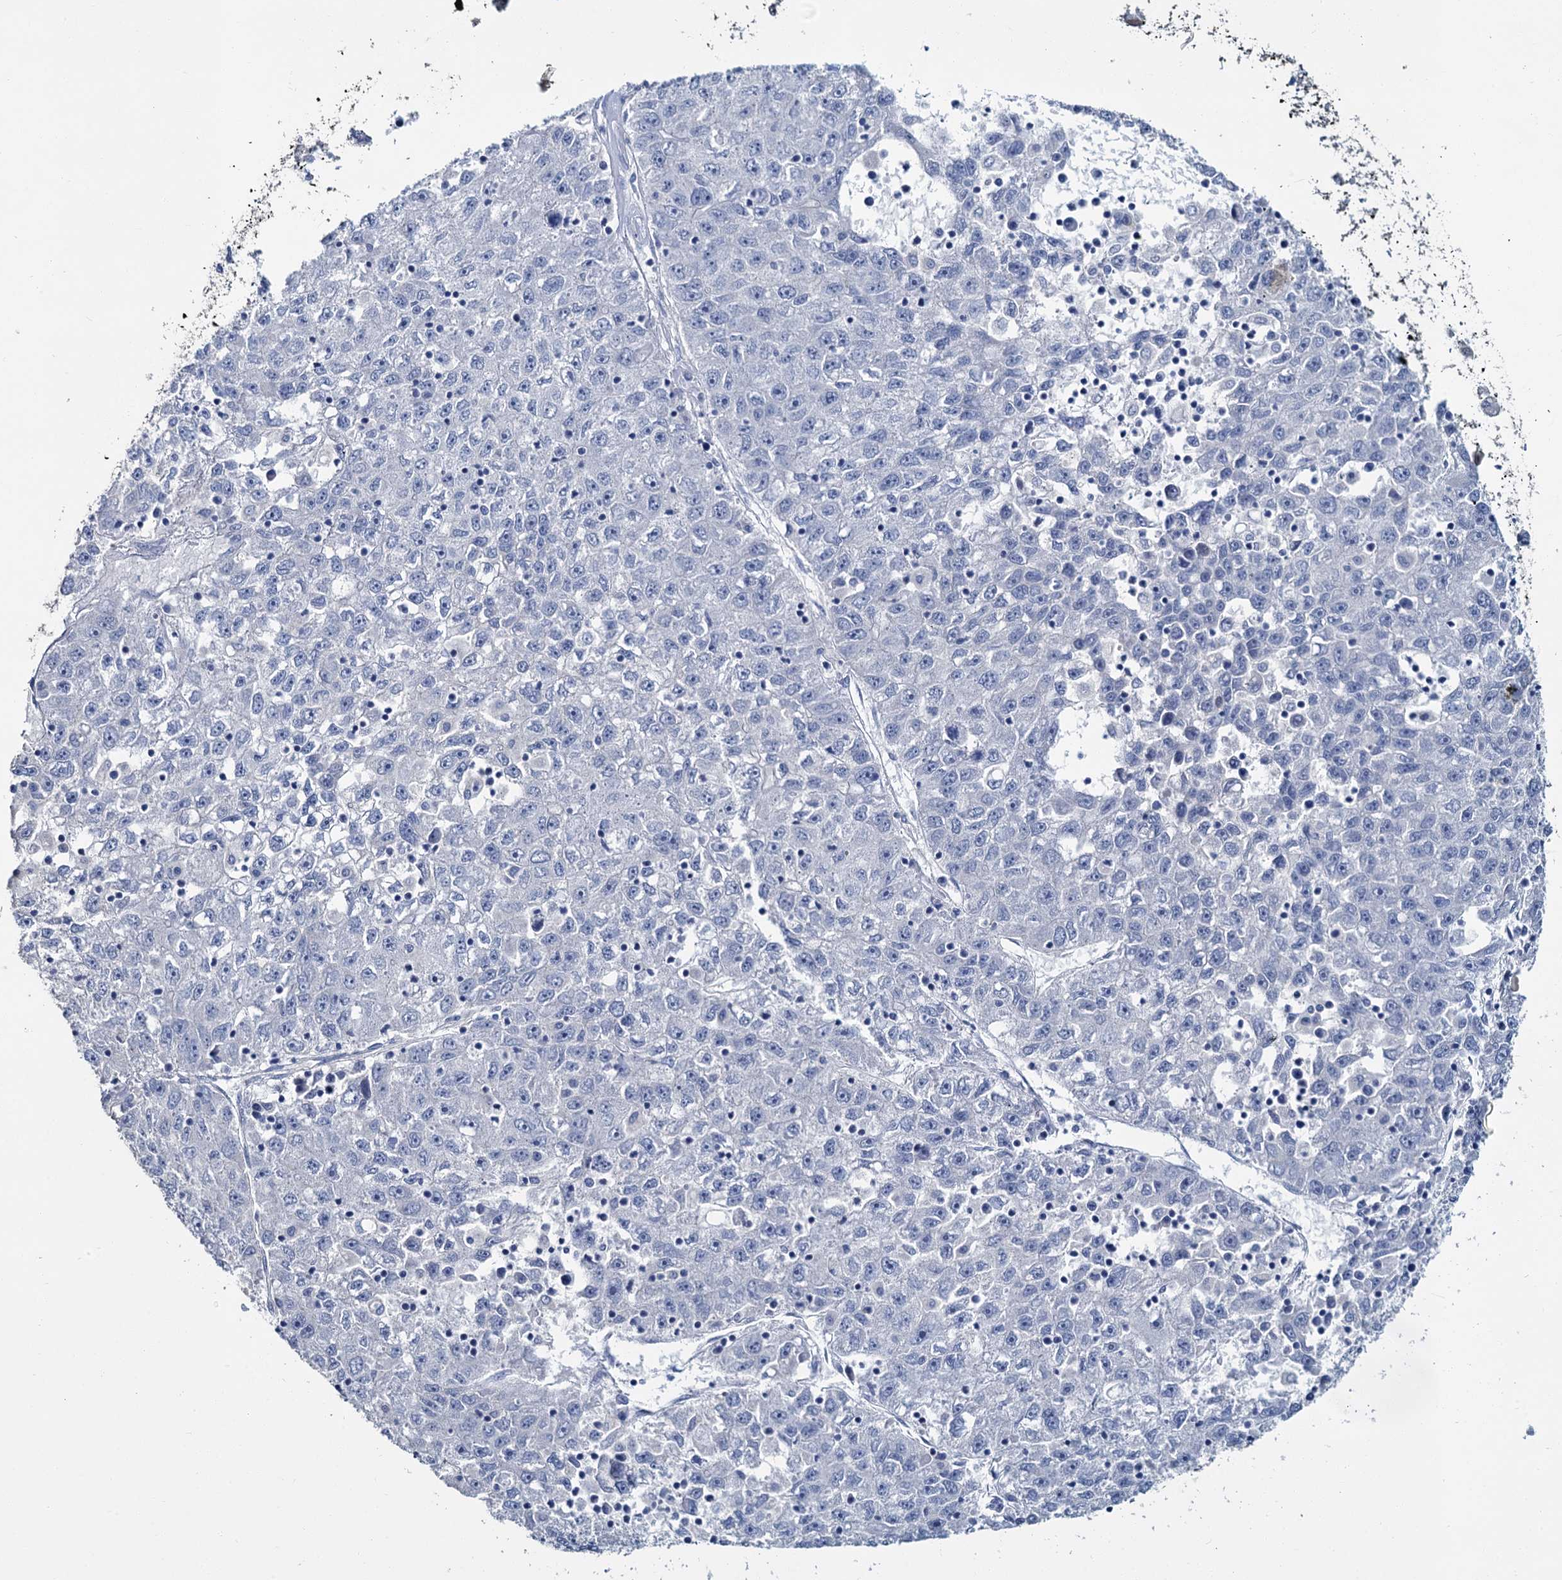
{"staining": {"intensity": "negative", "quantity": "none", "location": "none"}, "tissue": "liver cancer", "cell_type": "Tumor cells", "image_type": "cancer", "snomed": [{"axis": "morphology", "description": "Carcinoma, Hepatocellular, NOS"}, {"axis": "topography", "description": "Liver"}], "caption": "The histopathology image displays no staining of tumor cells in liver hepatocellular carcinoma.", "gene": "SNCB", "patient": {"sex": "female", "age": 58}}